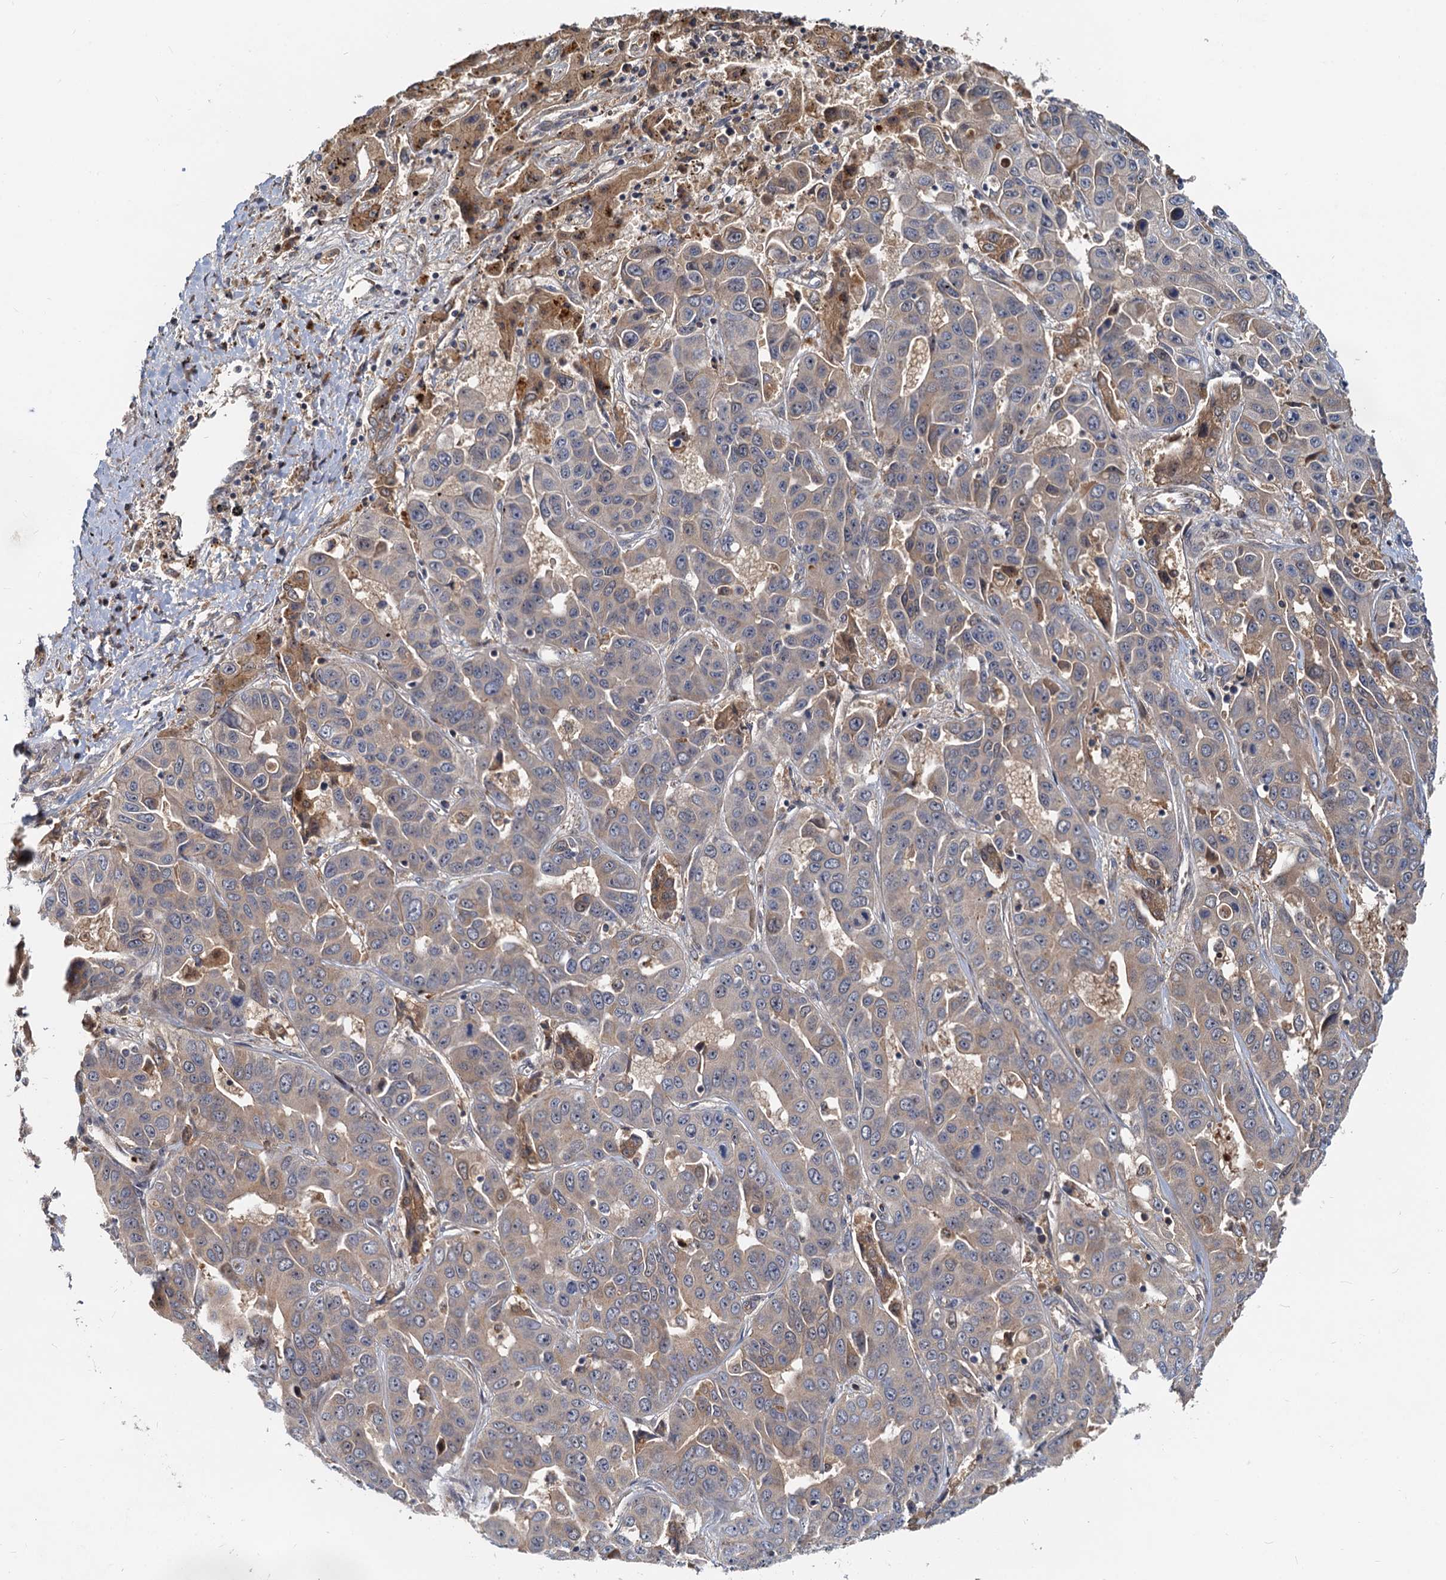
{"staining": {"intensity": "moderate", "quantity": "<25%", "location": "cytoplasmic/membranous"}, "tissue": "liver cancer", "cell_type": "Tumor cells", "image_type": "cancer", "snomed": [{"axis": "morphology", "description": "Cholangiocarcinoma"}, {"axis": "topography", "description": "Liver"}], "caption": "Protein staining of liver cancer (cholangiocarcinoma) tissue reveals moderate cytoplasmic/membranous staining in about <25% of tumor cells.", "gene": "TOLLIP", "patient": {"sex": "female", "age": 52}}